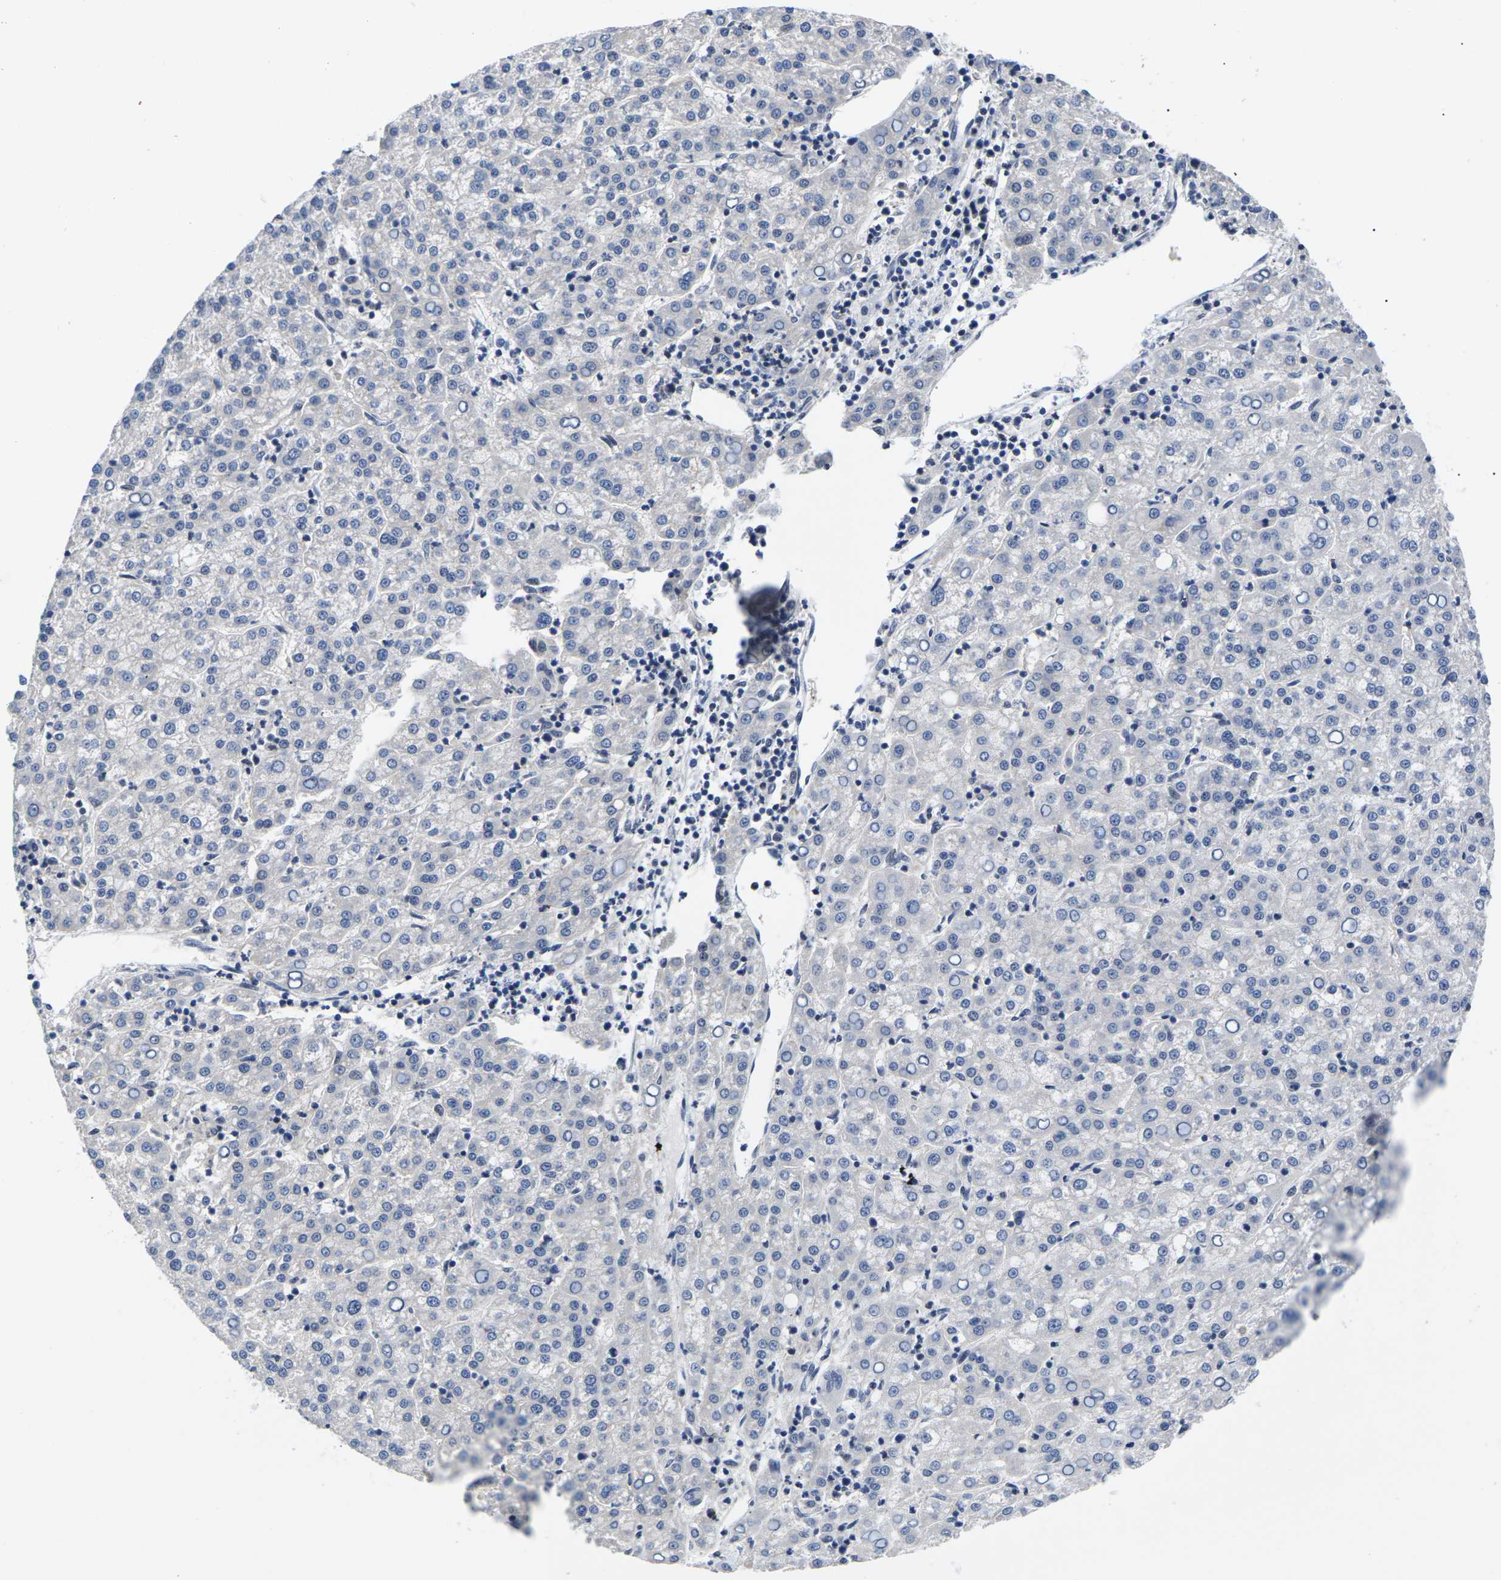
{"staining": {"intensity": "negative", "quantity": "none", "location": "none"}, "tissue": "liver cancer", "cell_type": "Tumor cells", "image_type": "cancer", "snomed": [{"axis": "morphology", "description": "Carcinoma, Hepatocellular, NOS"}, {"axis": "topography", "description": "Liver"}], "caption": "An image of liver cancer stained for a protein reveals no brown staining in tumor cells.", "gene": "ST6GAL2", "patient": {"sex": "female", "age": 58}}